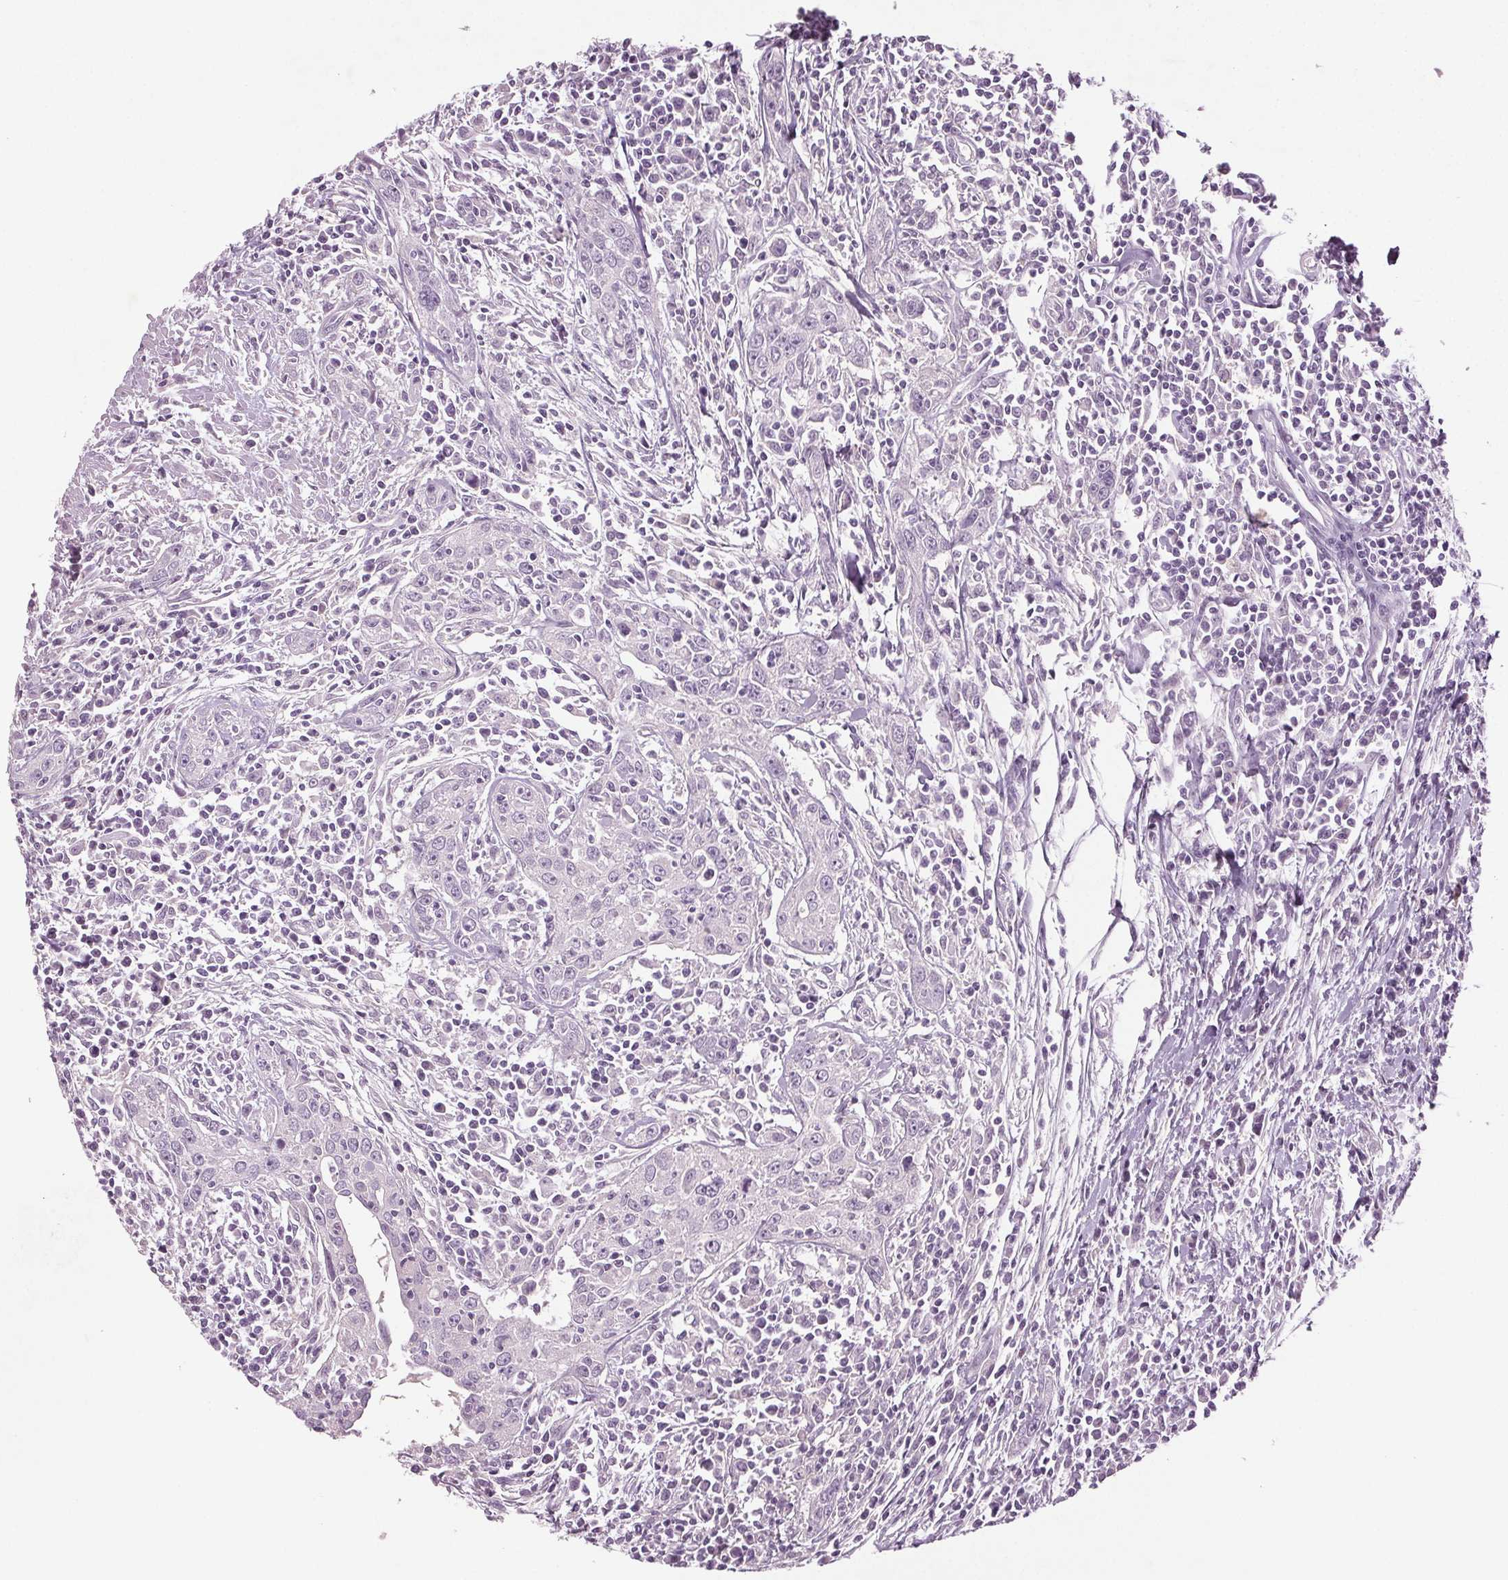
{"staining": {"intensity": "negative", "quantity": "none", "location": "none"}, "tissue": "urothelial cancer", "cell_type": "Tumor cells", "image_type": "cancer", "snomed": [{"axis": "morphology", "description": "Urothelial carcinoma, High grade"}, {"axis": "topography", "description": "Urinary bladder"}], "caption": "Immunohistochemical staining of human urothelial cancer displays no significant positivity in tumor cells. (DAB (3,3'-diaminobenzidine) immunohistochemistry with hematoxylin counter stain).", "gene": "BHLHE22", "patient": {"sex": "male", "age": 83}}